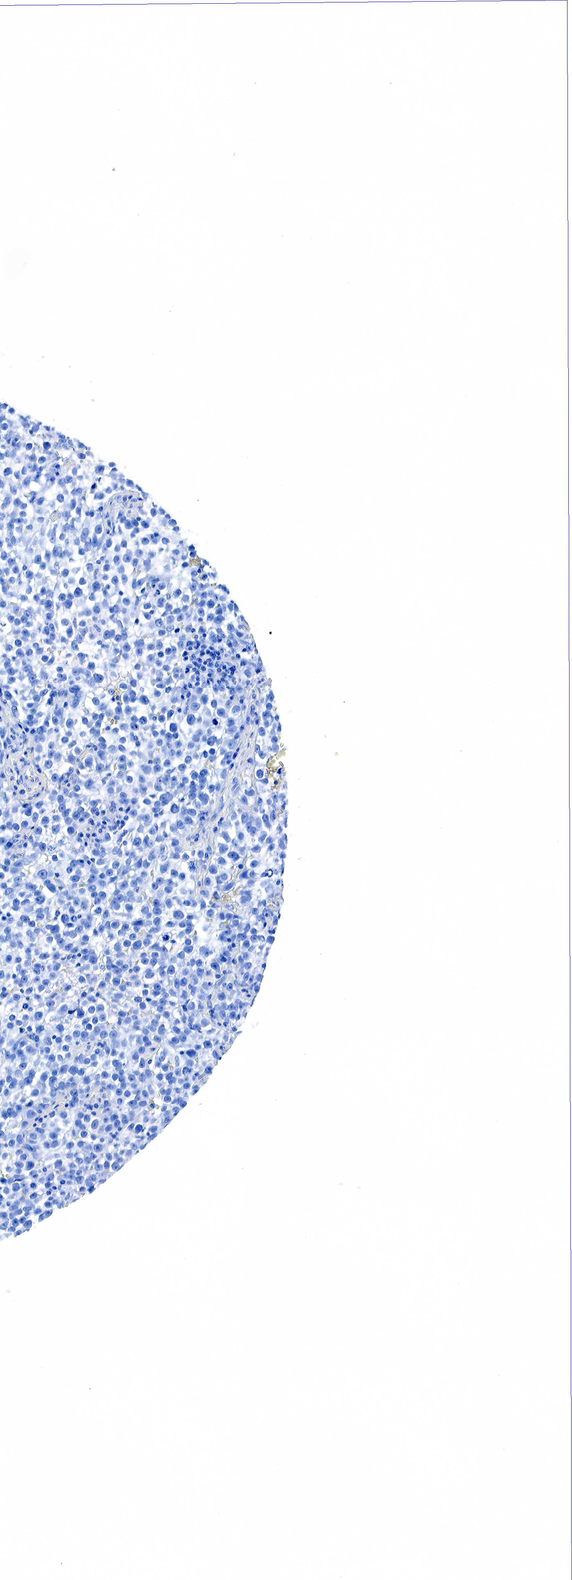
{"staining": {"intensity": "negative", "quantity": "none", "location": "none"}, "tissue": "testis cancer", "cell_type": "Tumor cells", "image_type": "cancer", "snomed": [{"axis": "morphology", "description": "Seminoma, NOS"}, {"axis": "topography", "description": "Testis"}], "caption": "Tumor cells show no significant expression in testis cancer.", "gene": "ACP3", "patient": {"sex": "male", "age": 38}}